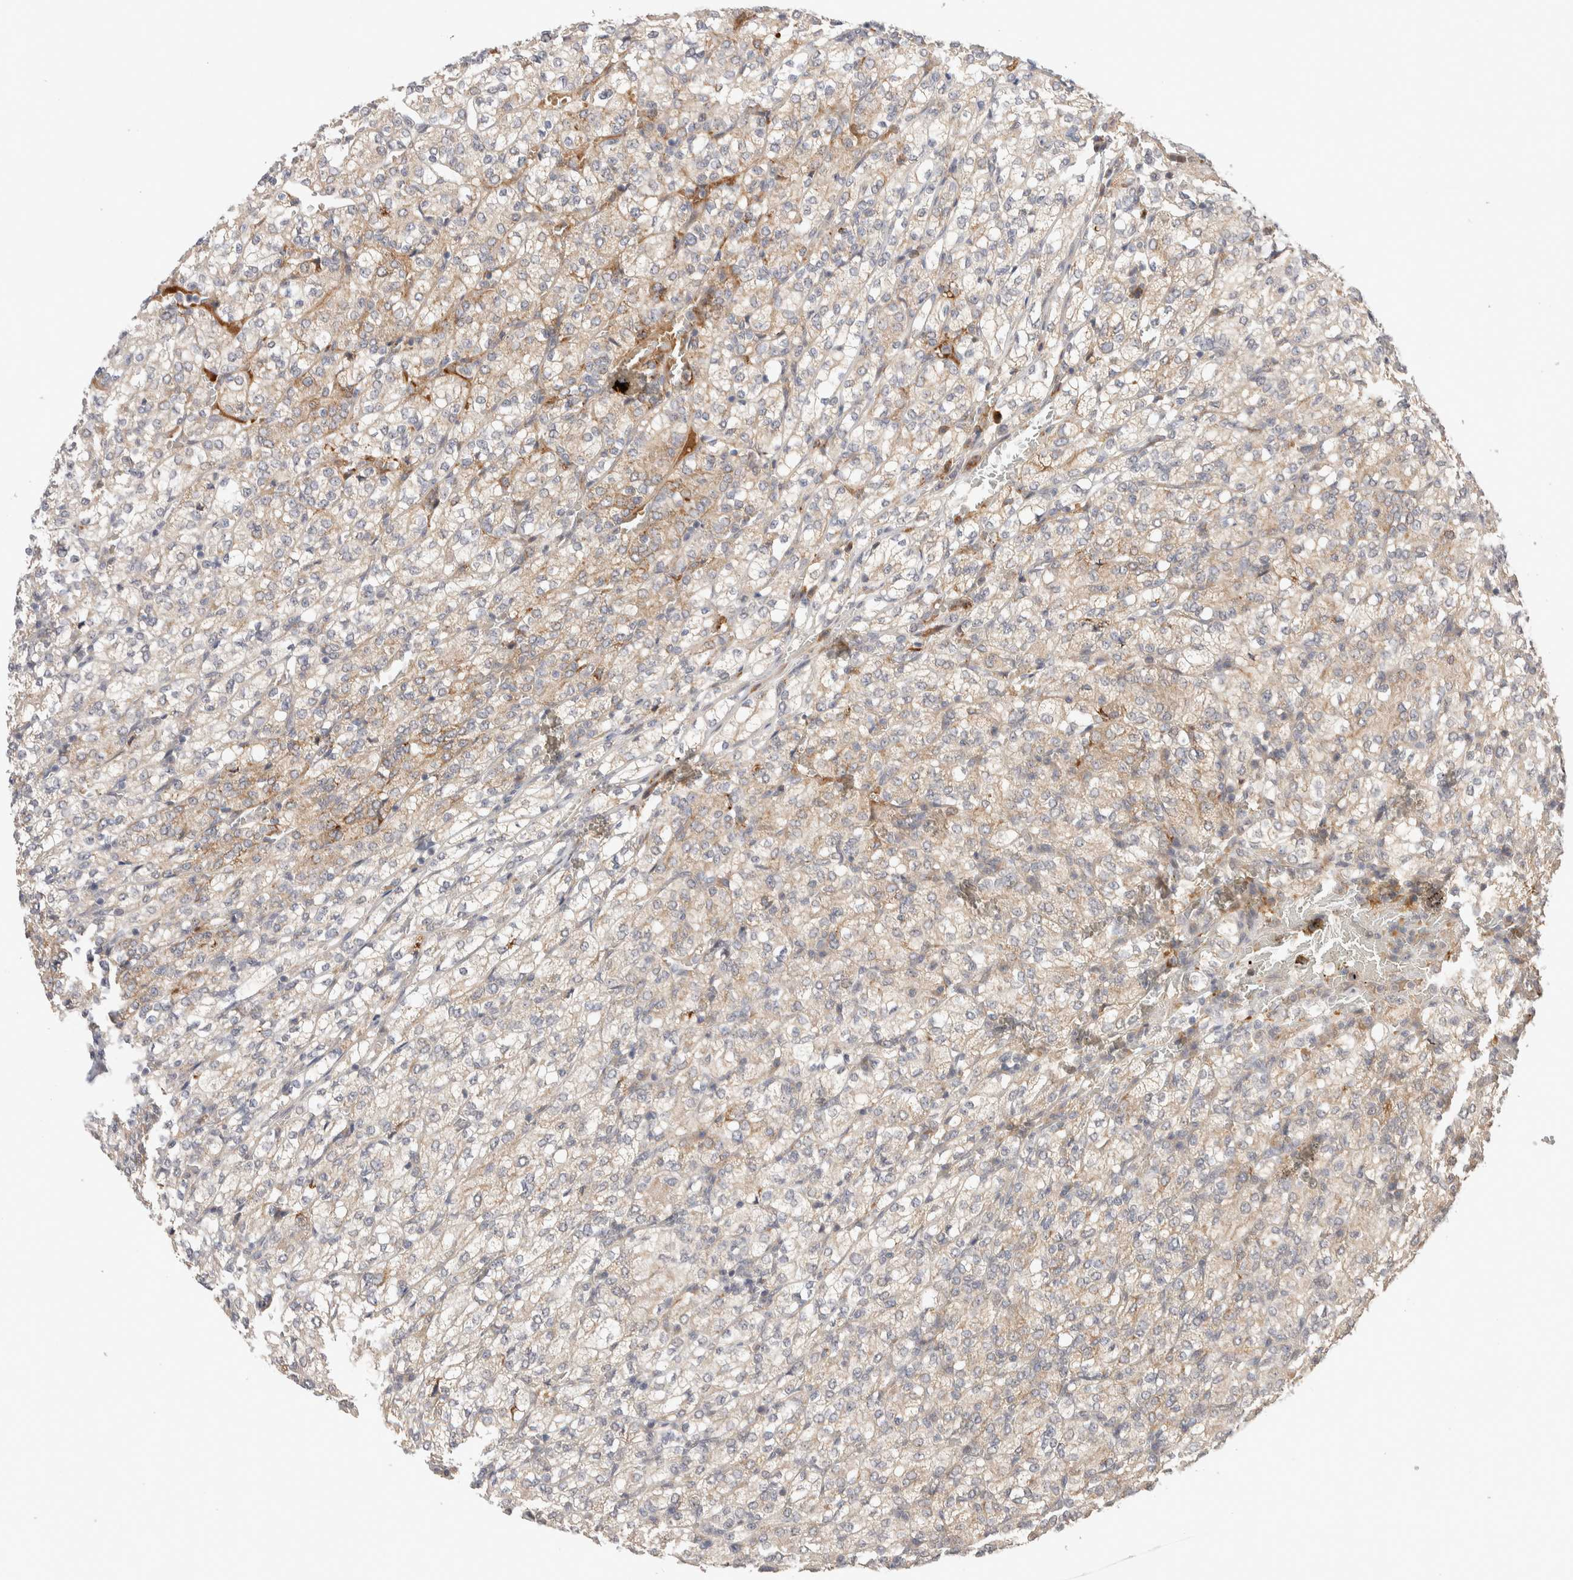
{"staining": {"intensity": "weak", "quantity": ">75%", "location": "cytoplasmic/membranous"}, "tissue": "renal cancer", "cell_type": "Tumor cells", "image_type": "cancer", "snomed": [{"axis": "morphology", "description": "Adenocarcinoma, NOS"}, {"axis": "topography", "description": "Kidney"}], "caption": "Tumor cells show weak cytoplasmic/membranous positivity in about >75% of cells in renal adenocarcinoma.", "gene": "CASK", "patient": {"sex": "male", "age": 77}}